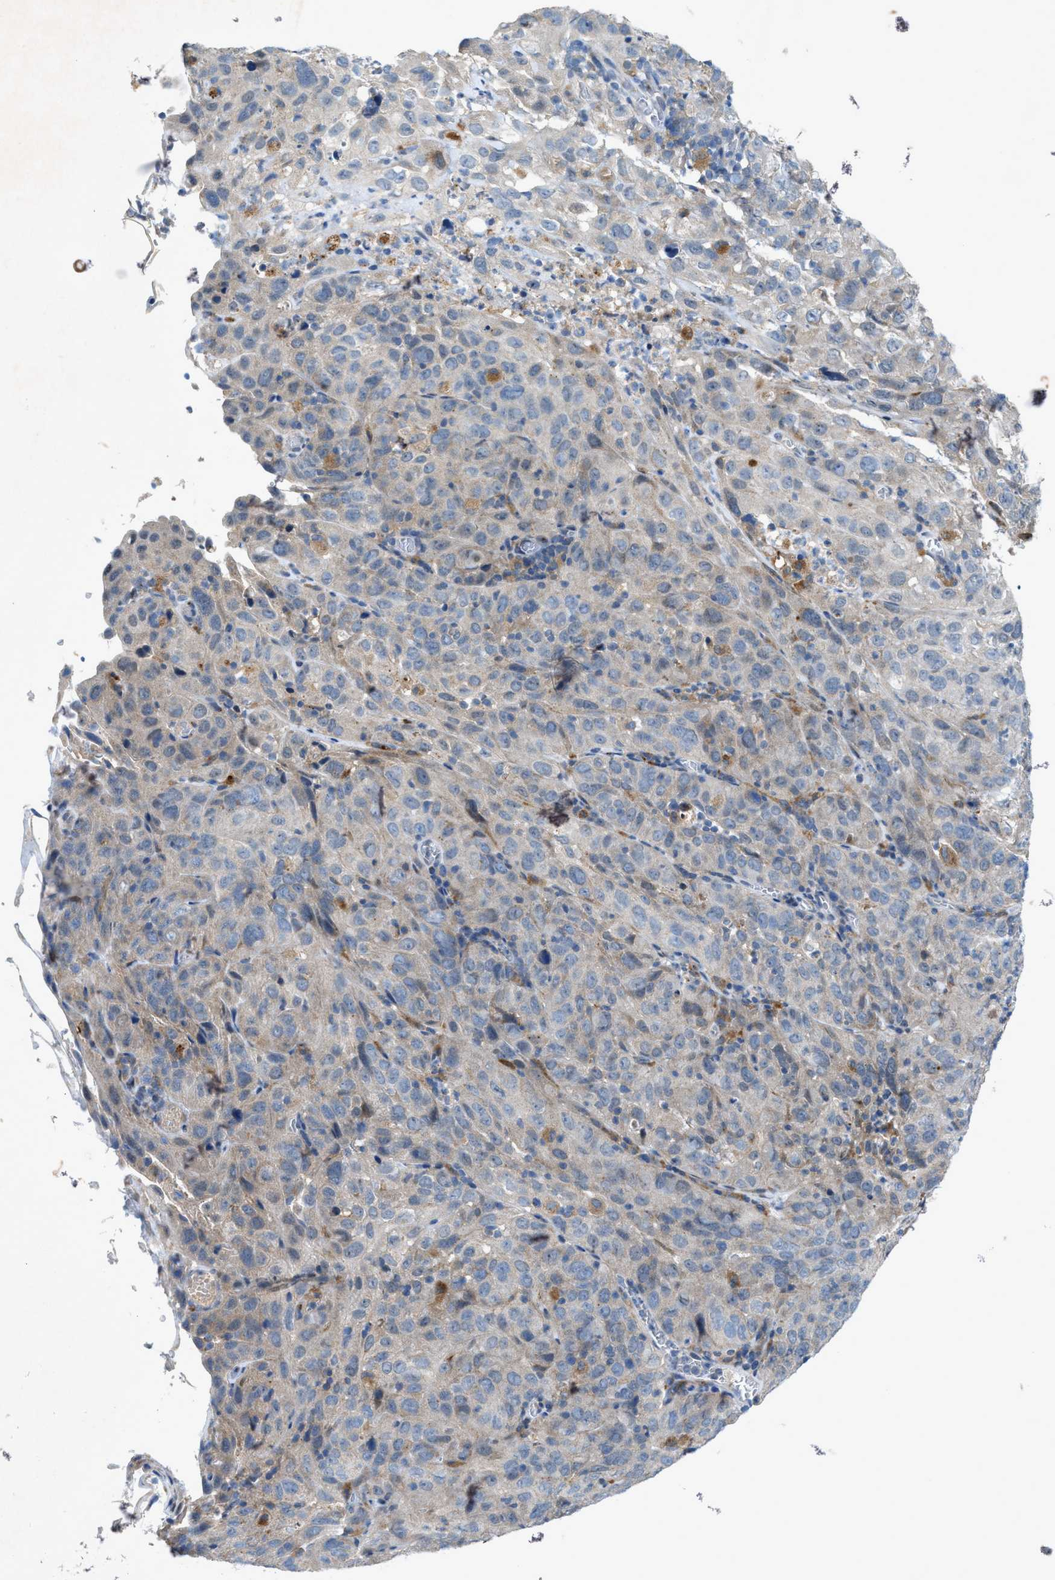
{"staining": {"intensity": "weak", "quantity": "<25%", "location": "cytoplasmic/membranous"}, "tissue": "cervical cancer", "cell_type": "Tumor cells", "image_type": "cancer", "snomed": [{"axis": "morphology", "description": "Squamous cell carcinoma, NOS"}, {"axis": "topography", "description": "Cervix"}], "caption": "High power microscopy image of an IHC histopathology image of cervical cancer (squamous cell carcinoma), revealing no significant staining in tumor cells.", "gene": "URGCP", "patient": {"sex": "female", "age": 32}}